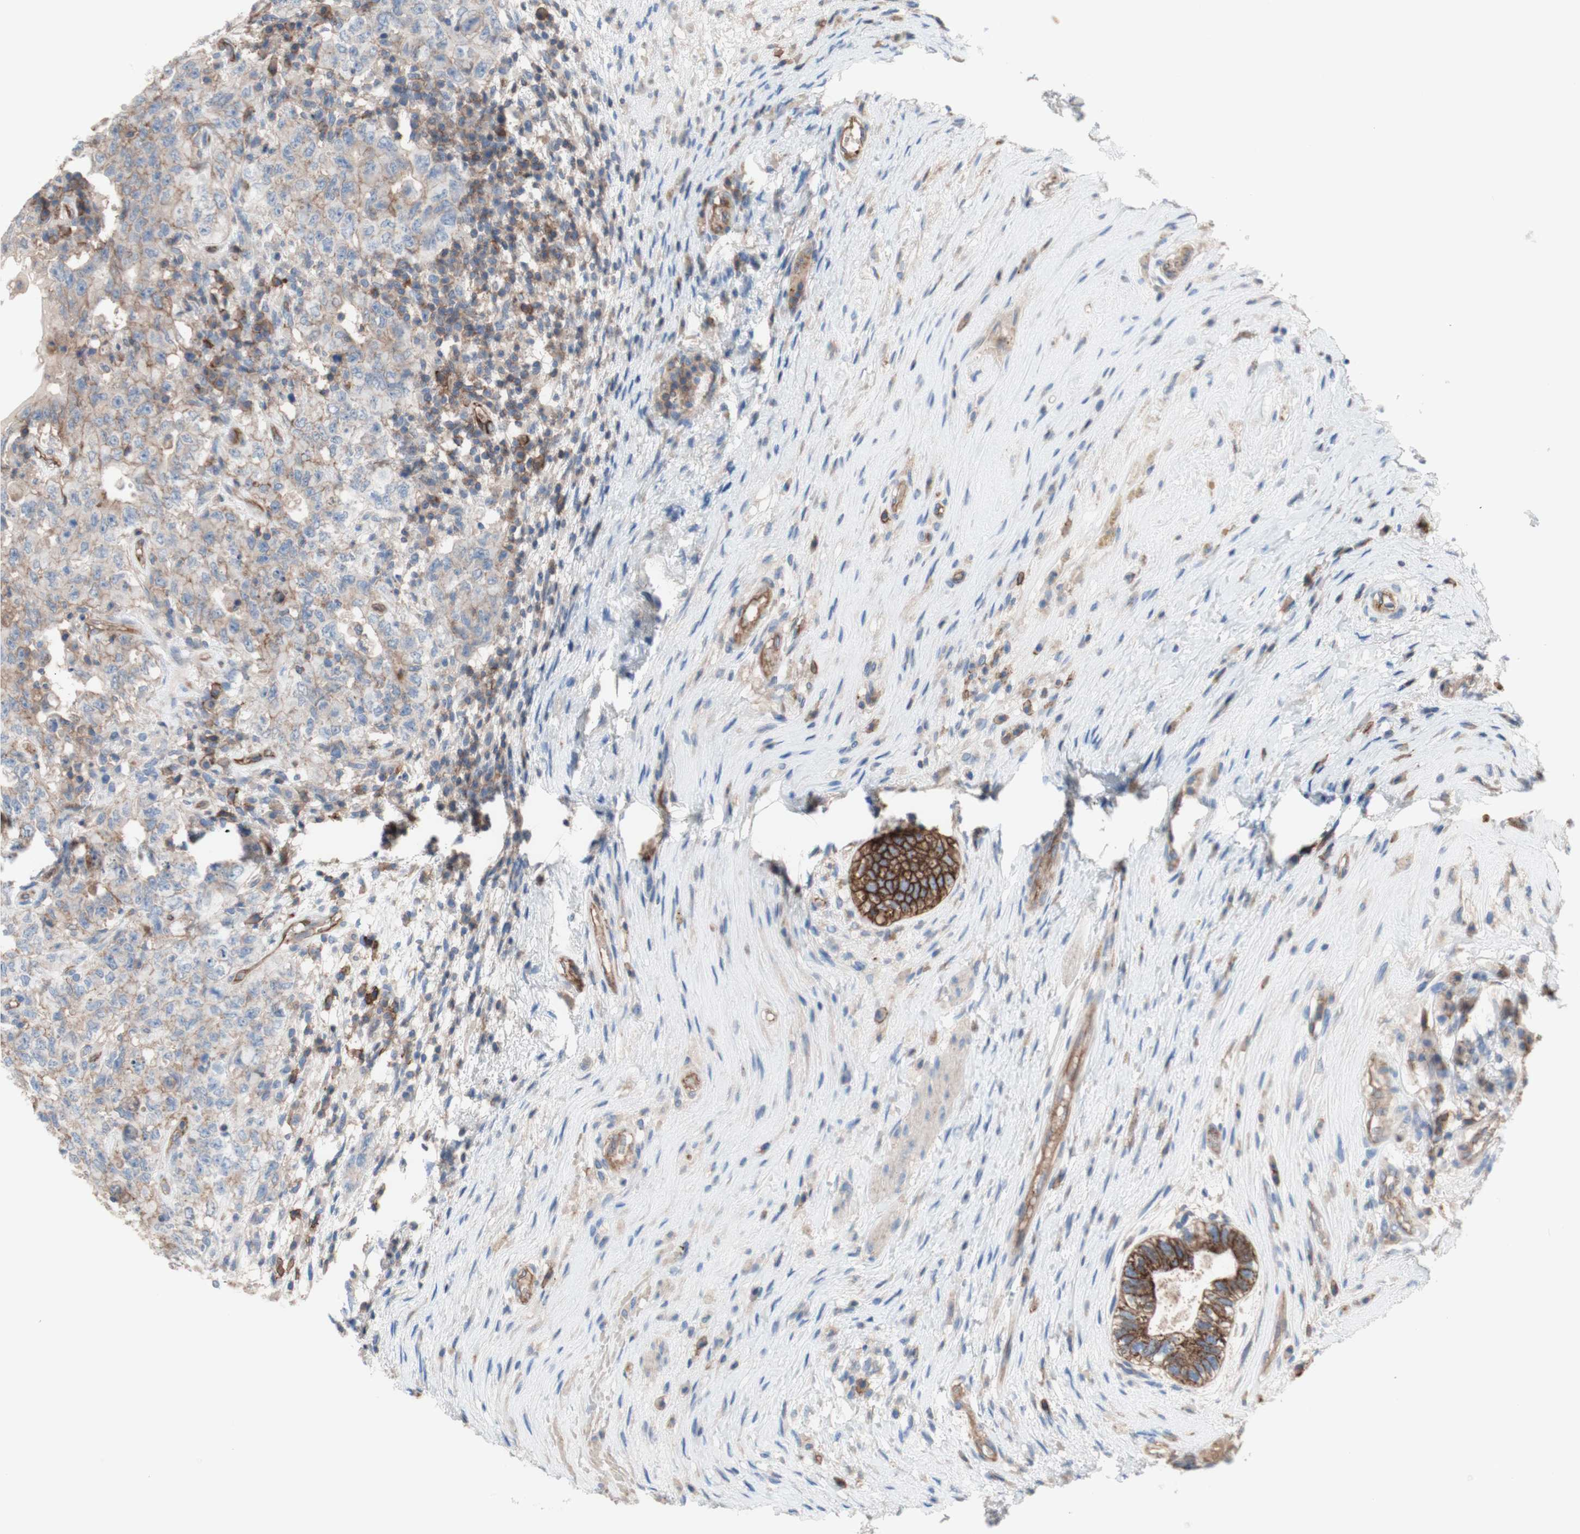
{"staining": {"intensity": "weak", "quantity": "25%-75%", "location": "cytoplasmic/membranous"}, "tissue": "testis cancer", "cell_type": "Tumor cells", "image_type": "cancer", "snomed": [{"axis": "morphology", "description": "Carcinoma, Embryonal, NOS"}, {"axis": "topography", "description": "Testis"}], "caption": "Tumor cells exhibit low levels of weak cytoplasmic/membranous staining in about 25%-75% of cells in human testis embryonal carcinoma.", "gene": "CD46", "patient": {"sex": "male", "age": 26}}